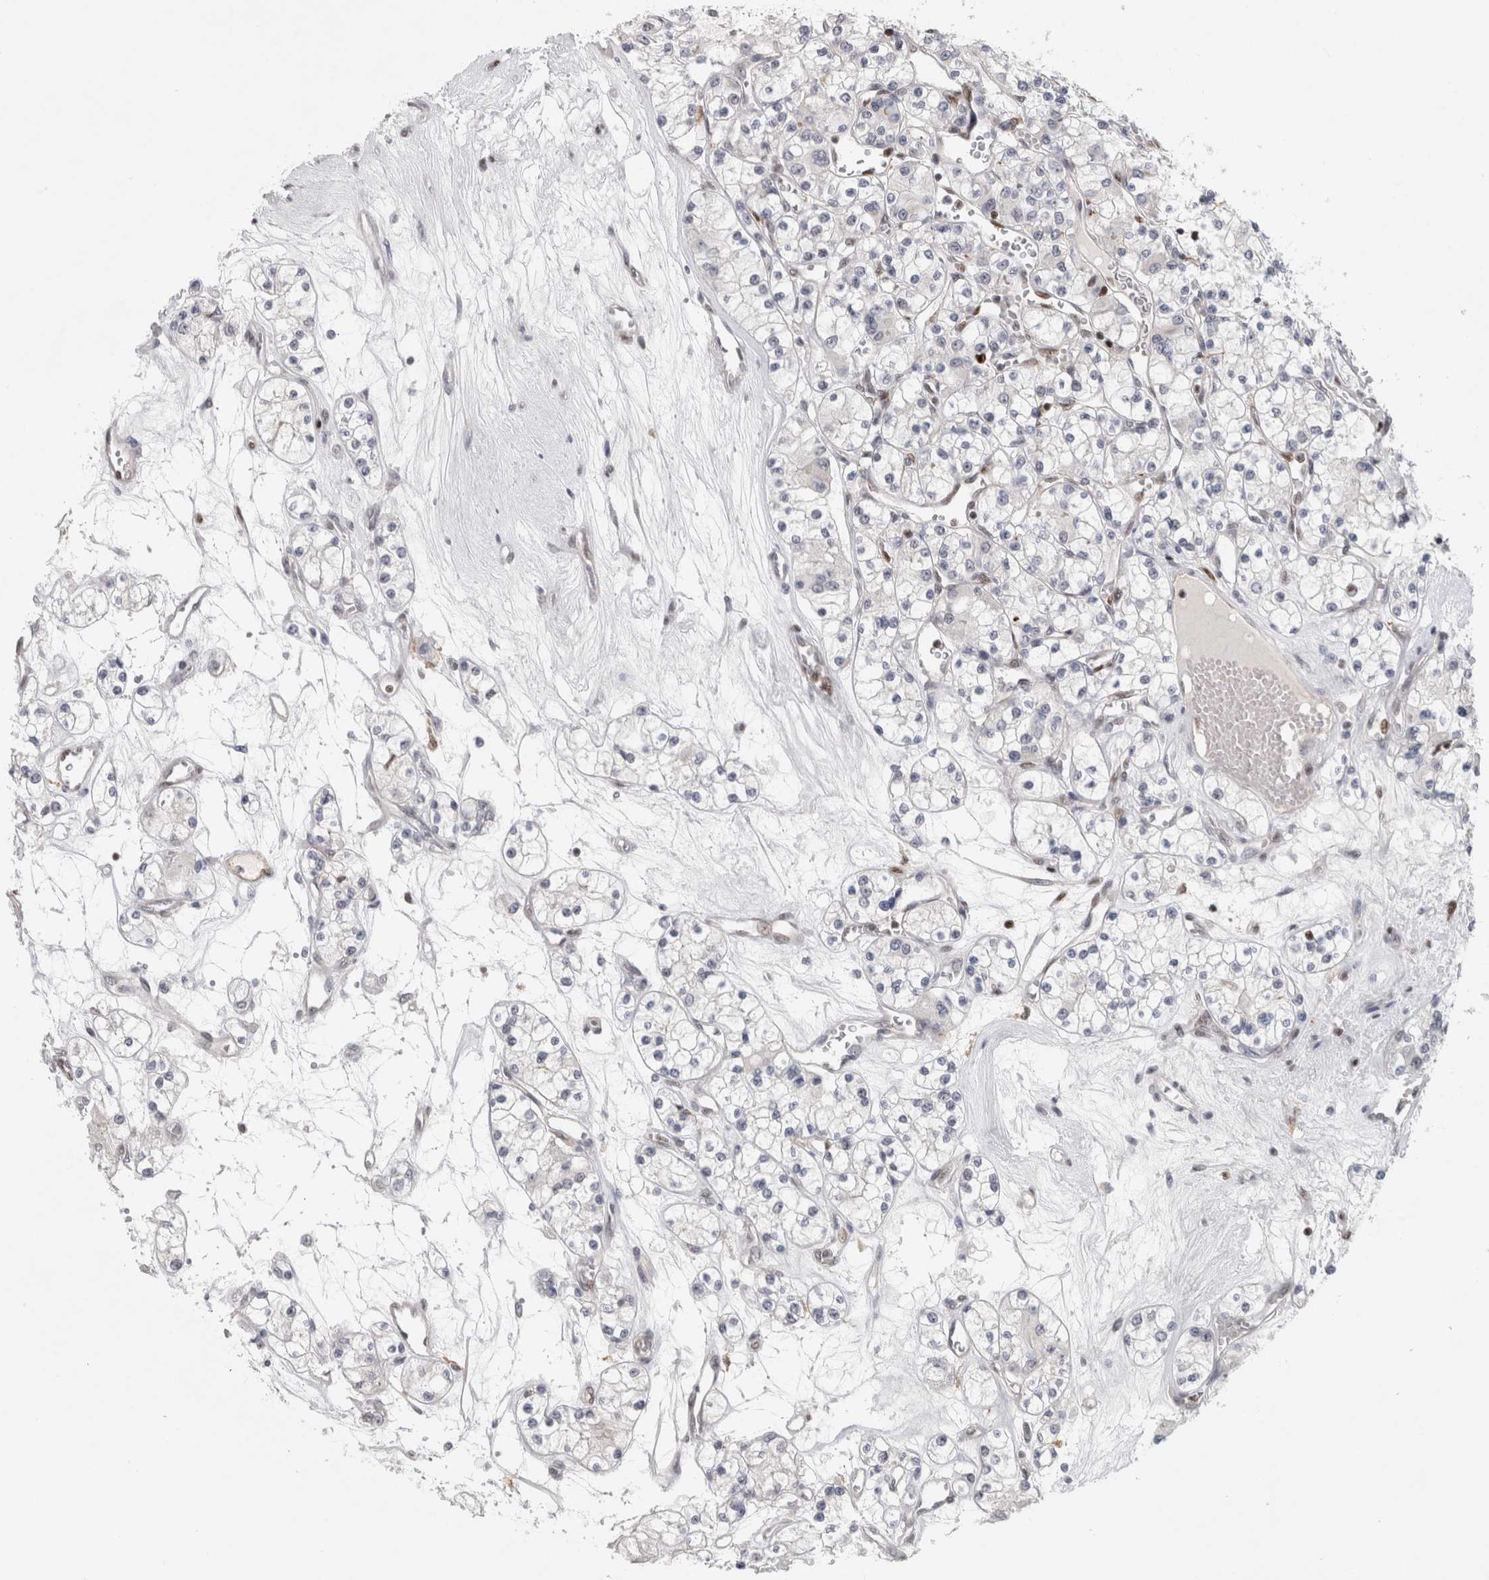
{"staining": {"intensity": "negative", "quantity": "none", "location": "none"}, "tissue": "renal cancer", "cell_type": "Tumor cells", "image_type": "cancer", "snomed": [{"axis": "morphology", "description": "Adenocarcinoma, NOS"}, {"axis": "topography", "description": "Kidney"}], "caption": "High magnification brightfield microscopy of renal cancer (adenocarcinoma) stained with DAB (brown) and counterstained with hematoxylin (blue): tumor cells show no significant expression.", "gene": "SRARP", "patient": {"sex": "female", "age": 59}}